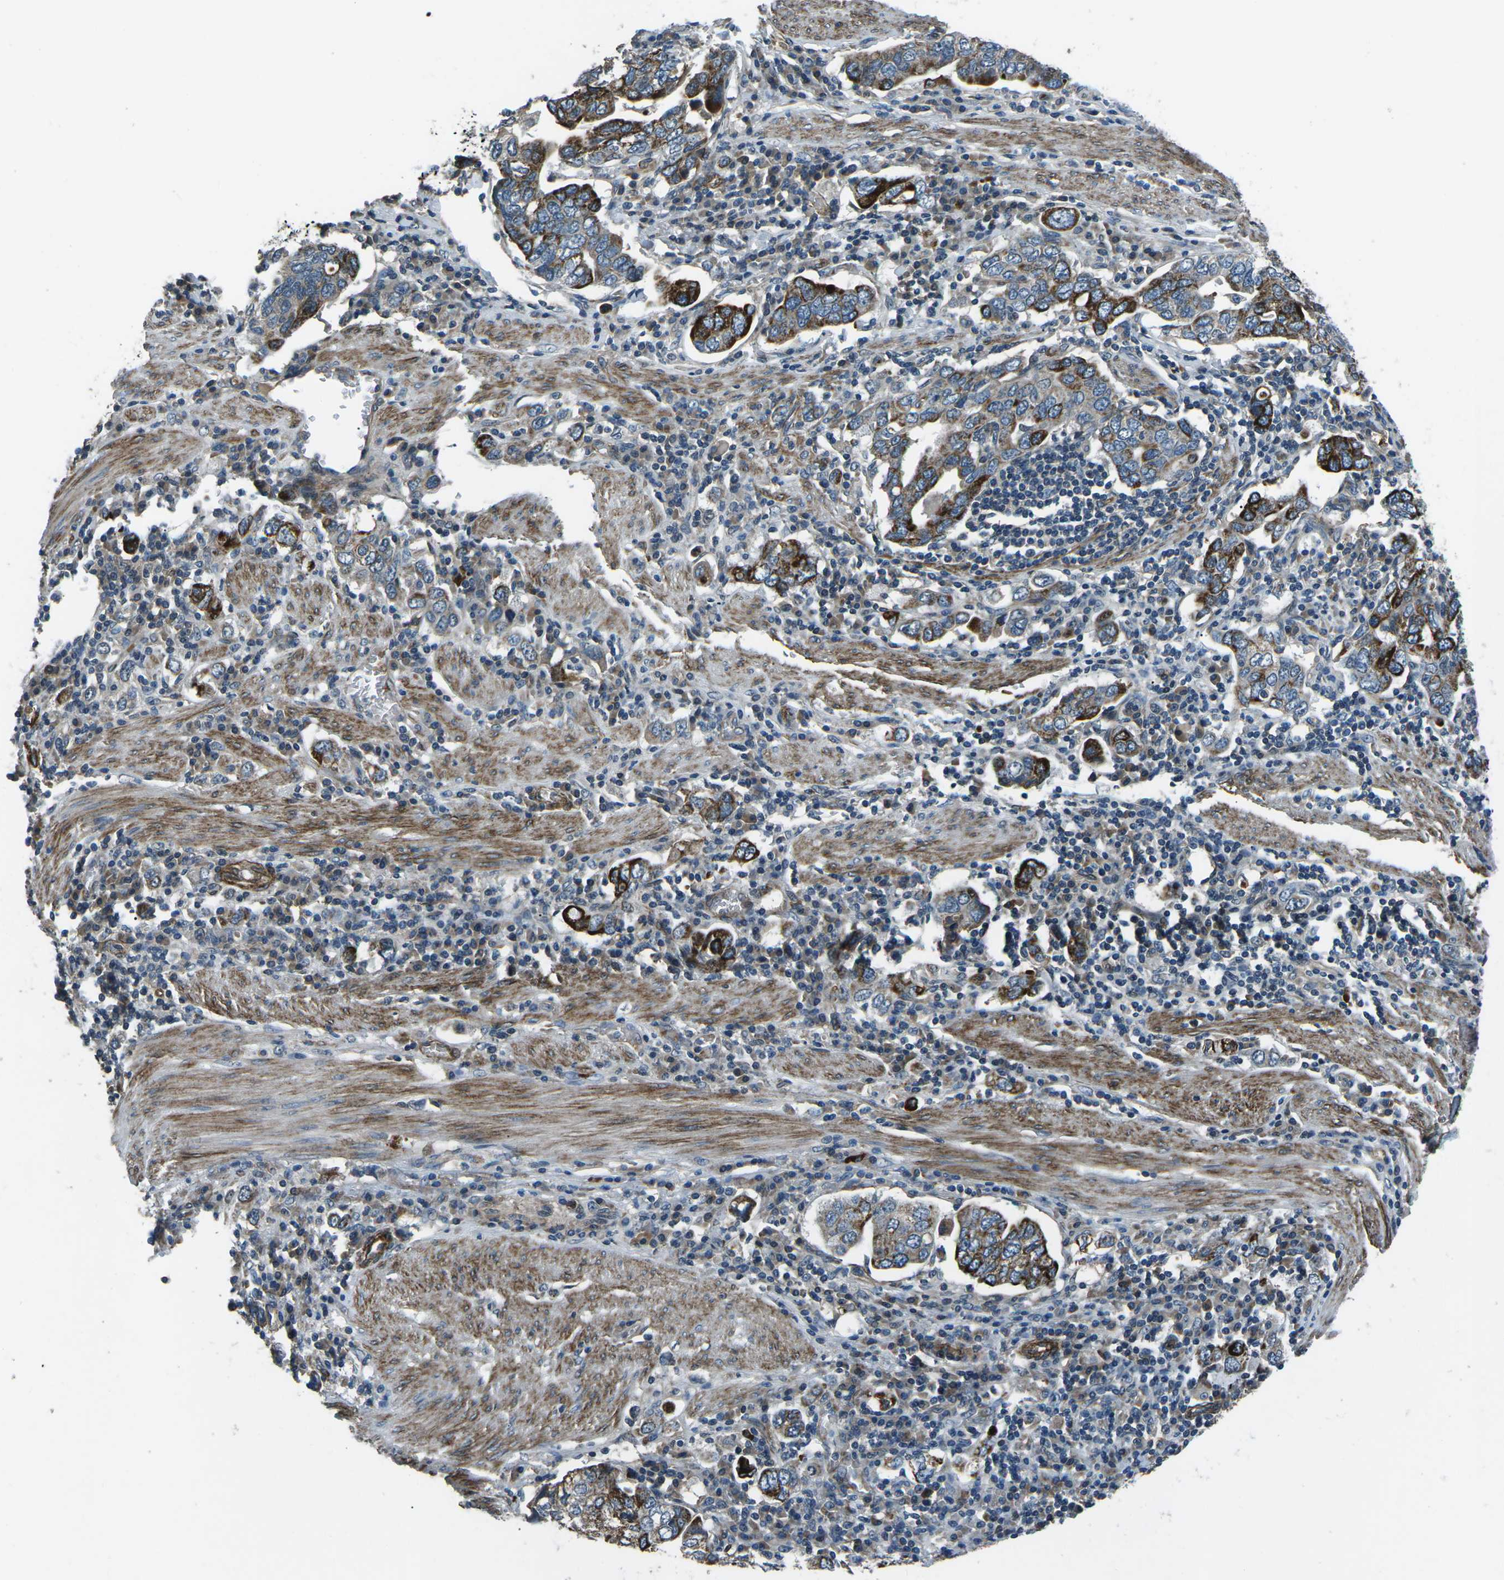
{"staining": {"intensity": "strong", "quantity": "<25%", "location": "cytoplasmic/membranous"}, "tissue": "stomach cancer", "cell_type": "Tumor cells", "image_type": "cancer", "snomed": [{"axis": "morphology", "description": "Adenocarcinoma, NOS"}, {"axis": "topography", "description": "Stomach, upper"}], "caption": "DAB (3,3'-diaminobenzidine) immunohistochemical staining of adenocarcinoma (stomach) exhibits strong cytoplasmic/membranous protein expression in about <25% of tumor cells. Using DAB (brown) and hematoxylin (blue) stains, captured at high magnification using brightfield microscopy.", "gene": "AFAP1", "patient": {"sex": "male", "age": 62}}